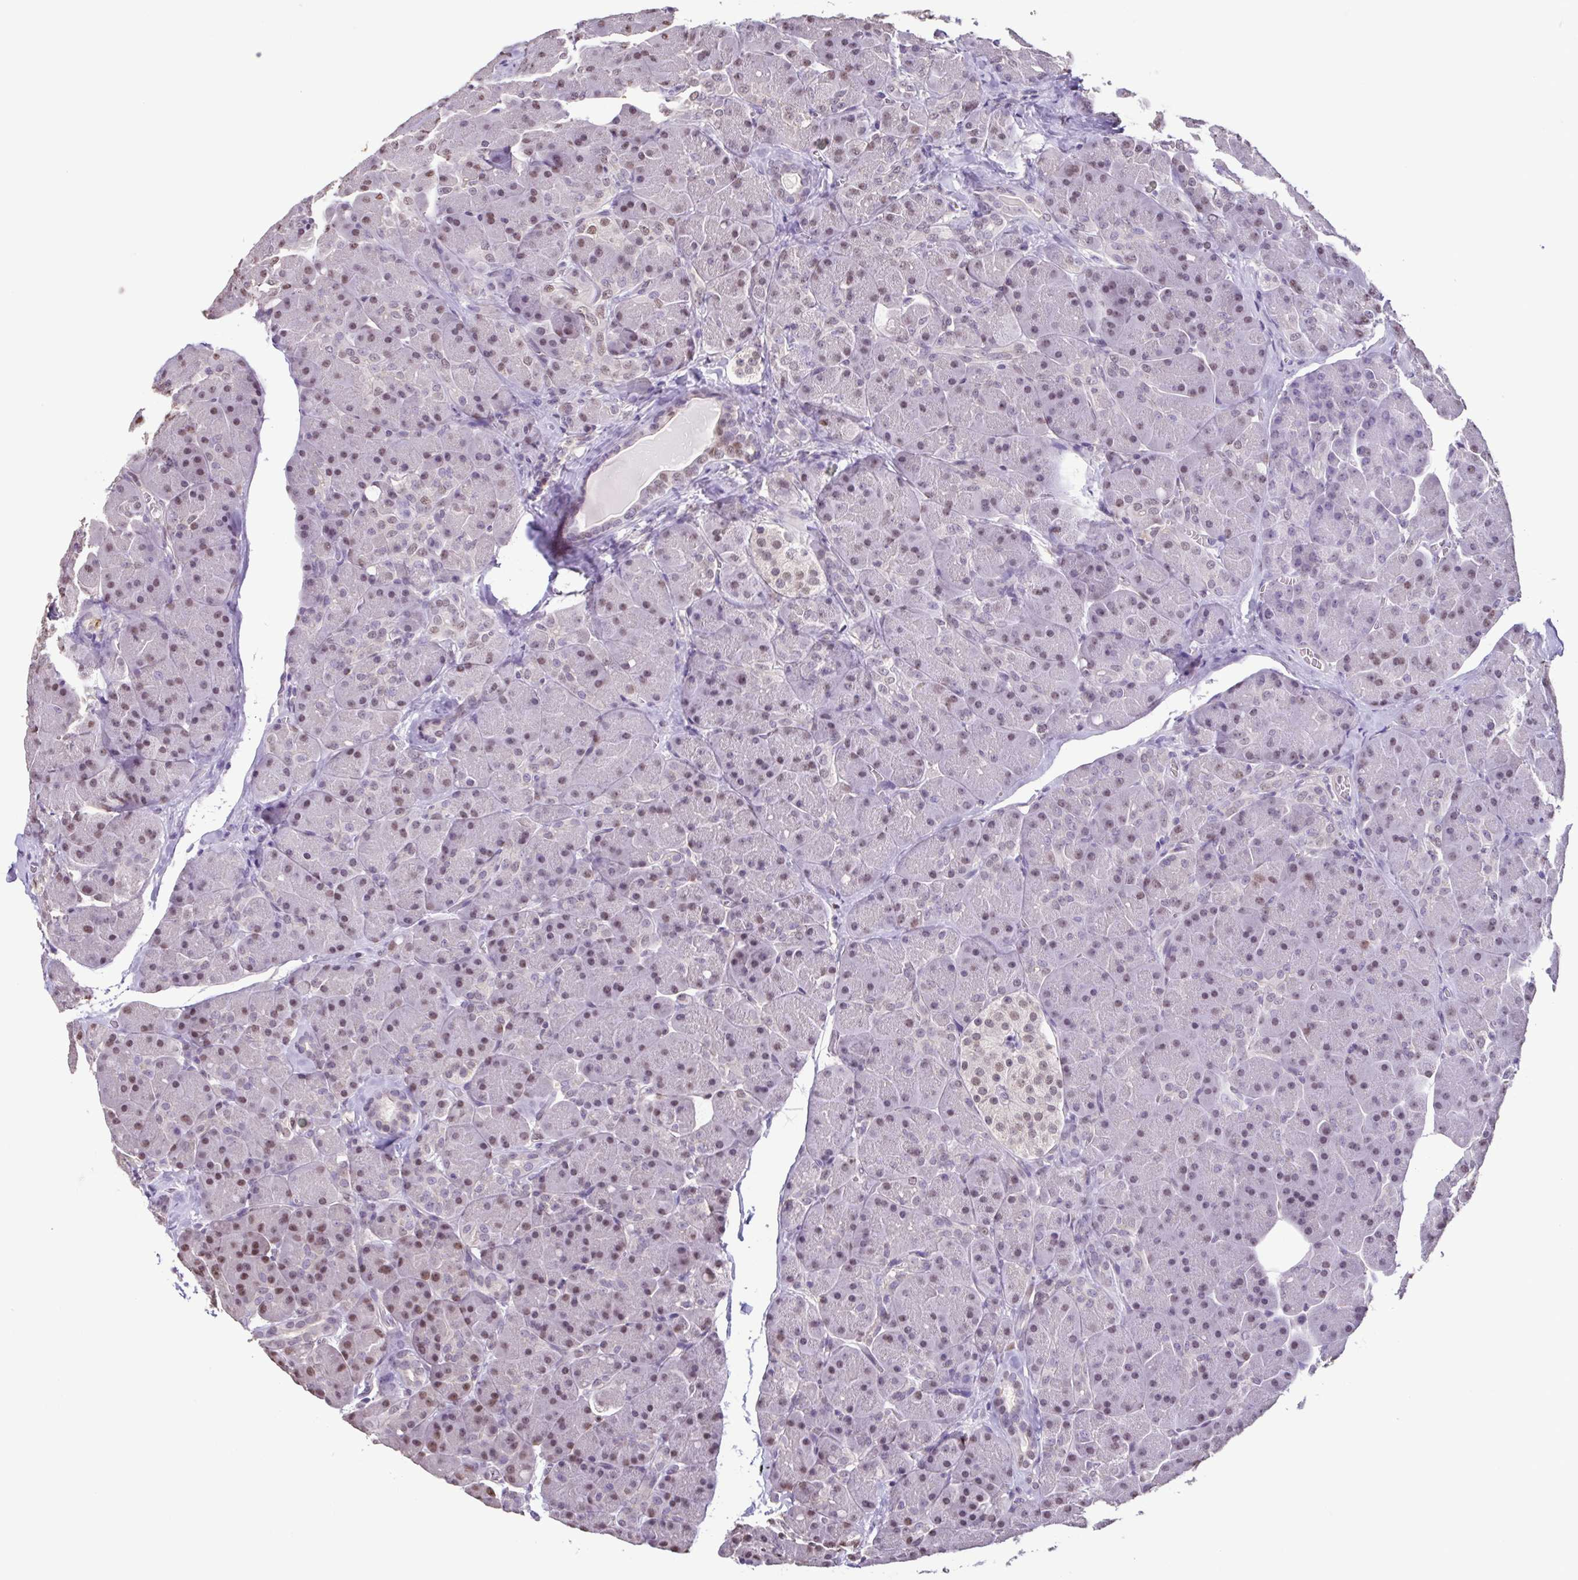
{"staining": {"intensity": "moderate", "quantity": "25%-75%", "location": "nuclear"}, "tissue": "pancreas", "cell_type": "Exocrine glandular cells", "image_type": "normal", "snomed": [{"axis": "morphology", "description": "Normal tissue, NOS"}, {"axis": "topography", "description": "Pancreas"}], "caption": "Immunohistochemical staining of benign pancreas shows moderate nuclear protein expression in about 25%-75% of exocrine glandular cells.", "gene": "ACTRT3", "patient": {"sex": "male", "age": 55}}